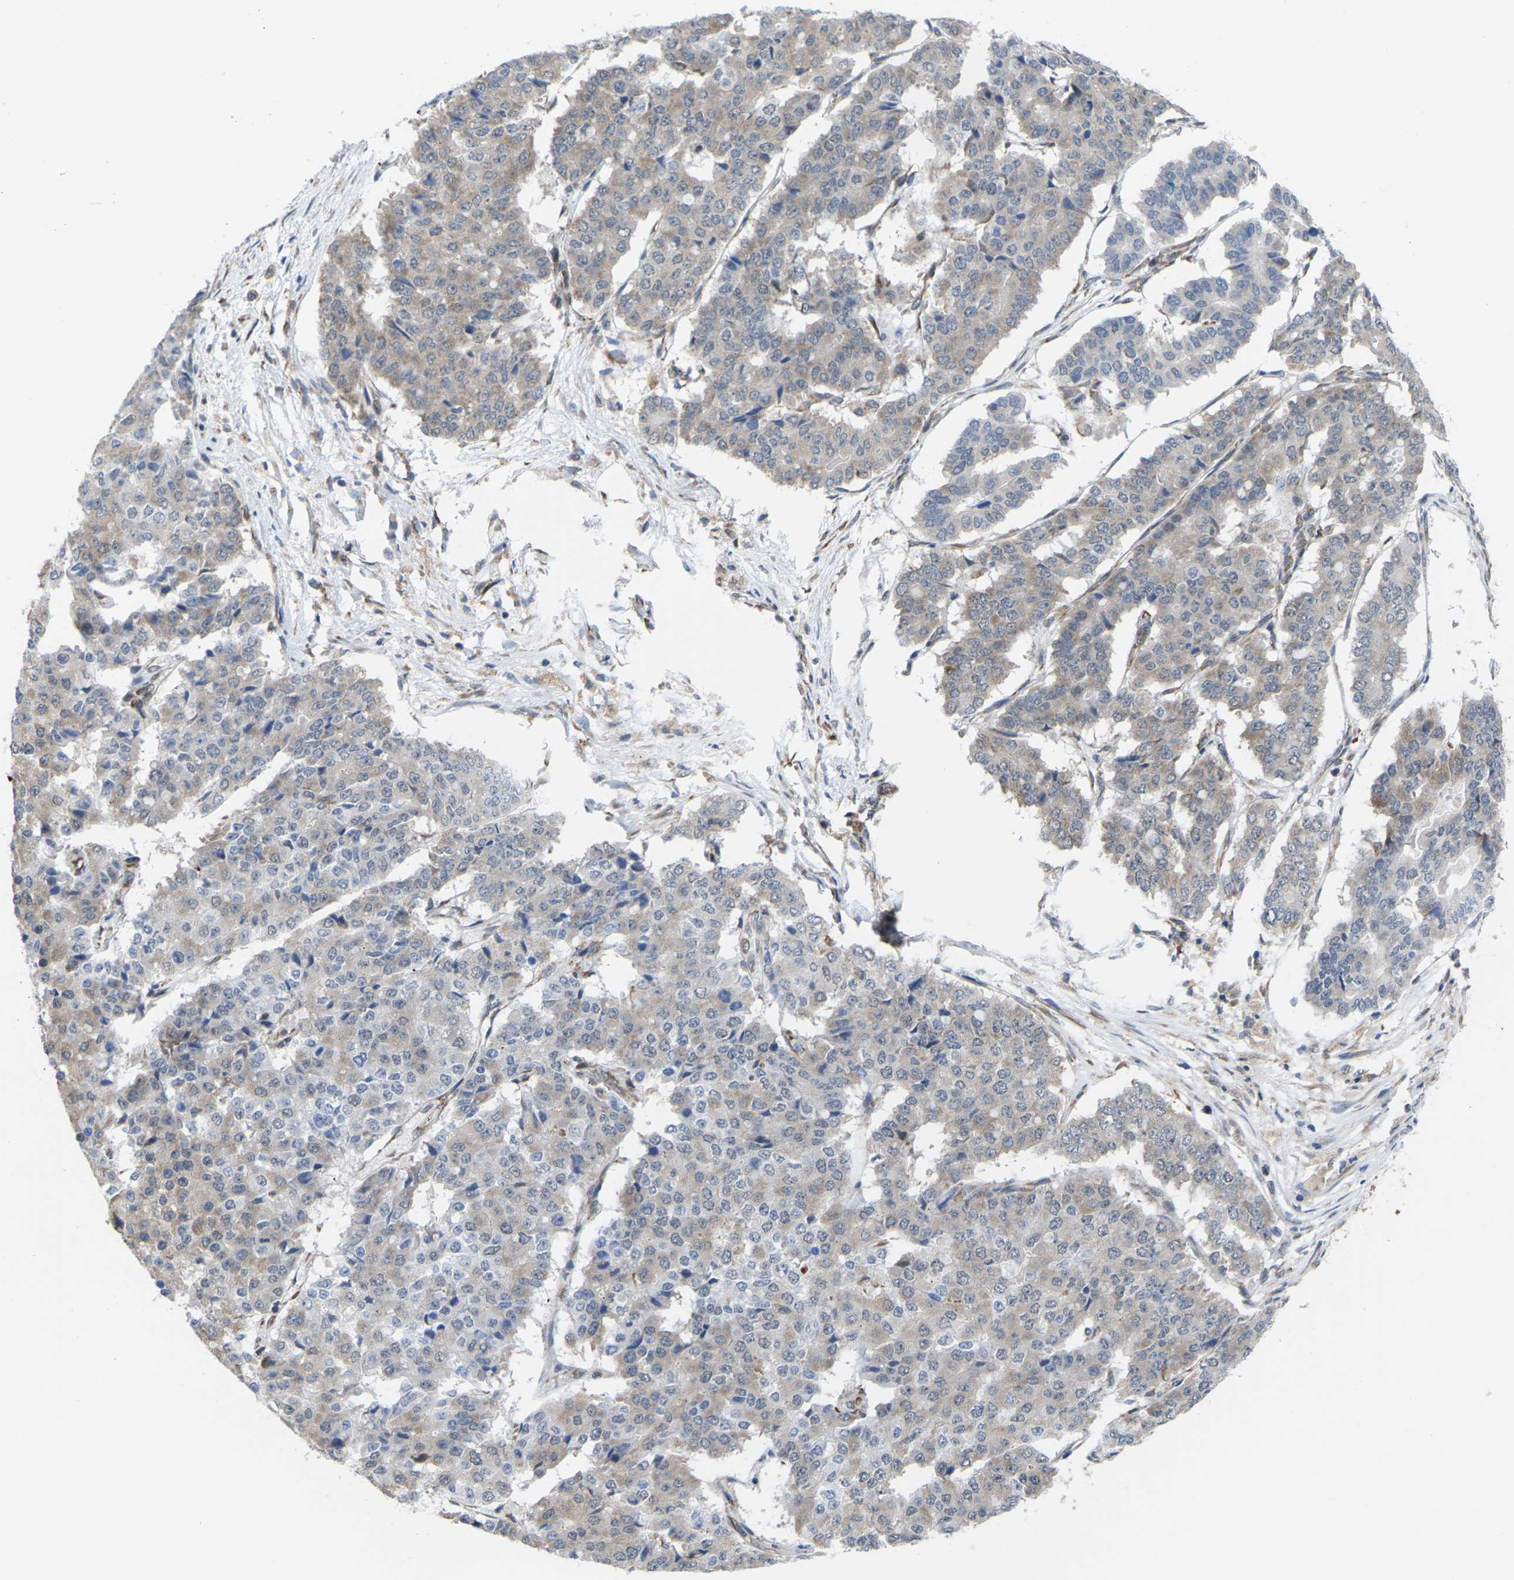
{"staining": {"intensity": "weak", "quantity": "<25%", "location": "cytoplasmic/membranous"}, "tissue": "pancreatic cancer", "cell_type": "Tumor cells", "image_type": "cancer", "snomed": [{"axis": "morphology", "description": "Adenocarcinoma, NOS"}, {"axis": "topography", "description": "Pancreas"}], "caption": "Micrograph shows no protein staining in tumor cells of pancreatic cancer (adenocarcinoma) tissue. Nuclei are stained in blue.", "gene": "PDZK1IP1", "patient": {"sex": "male", "age": 50}}